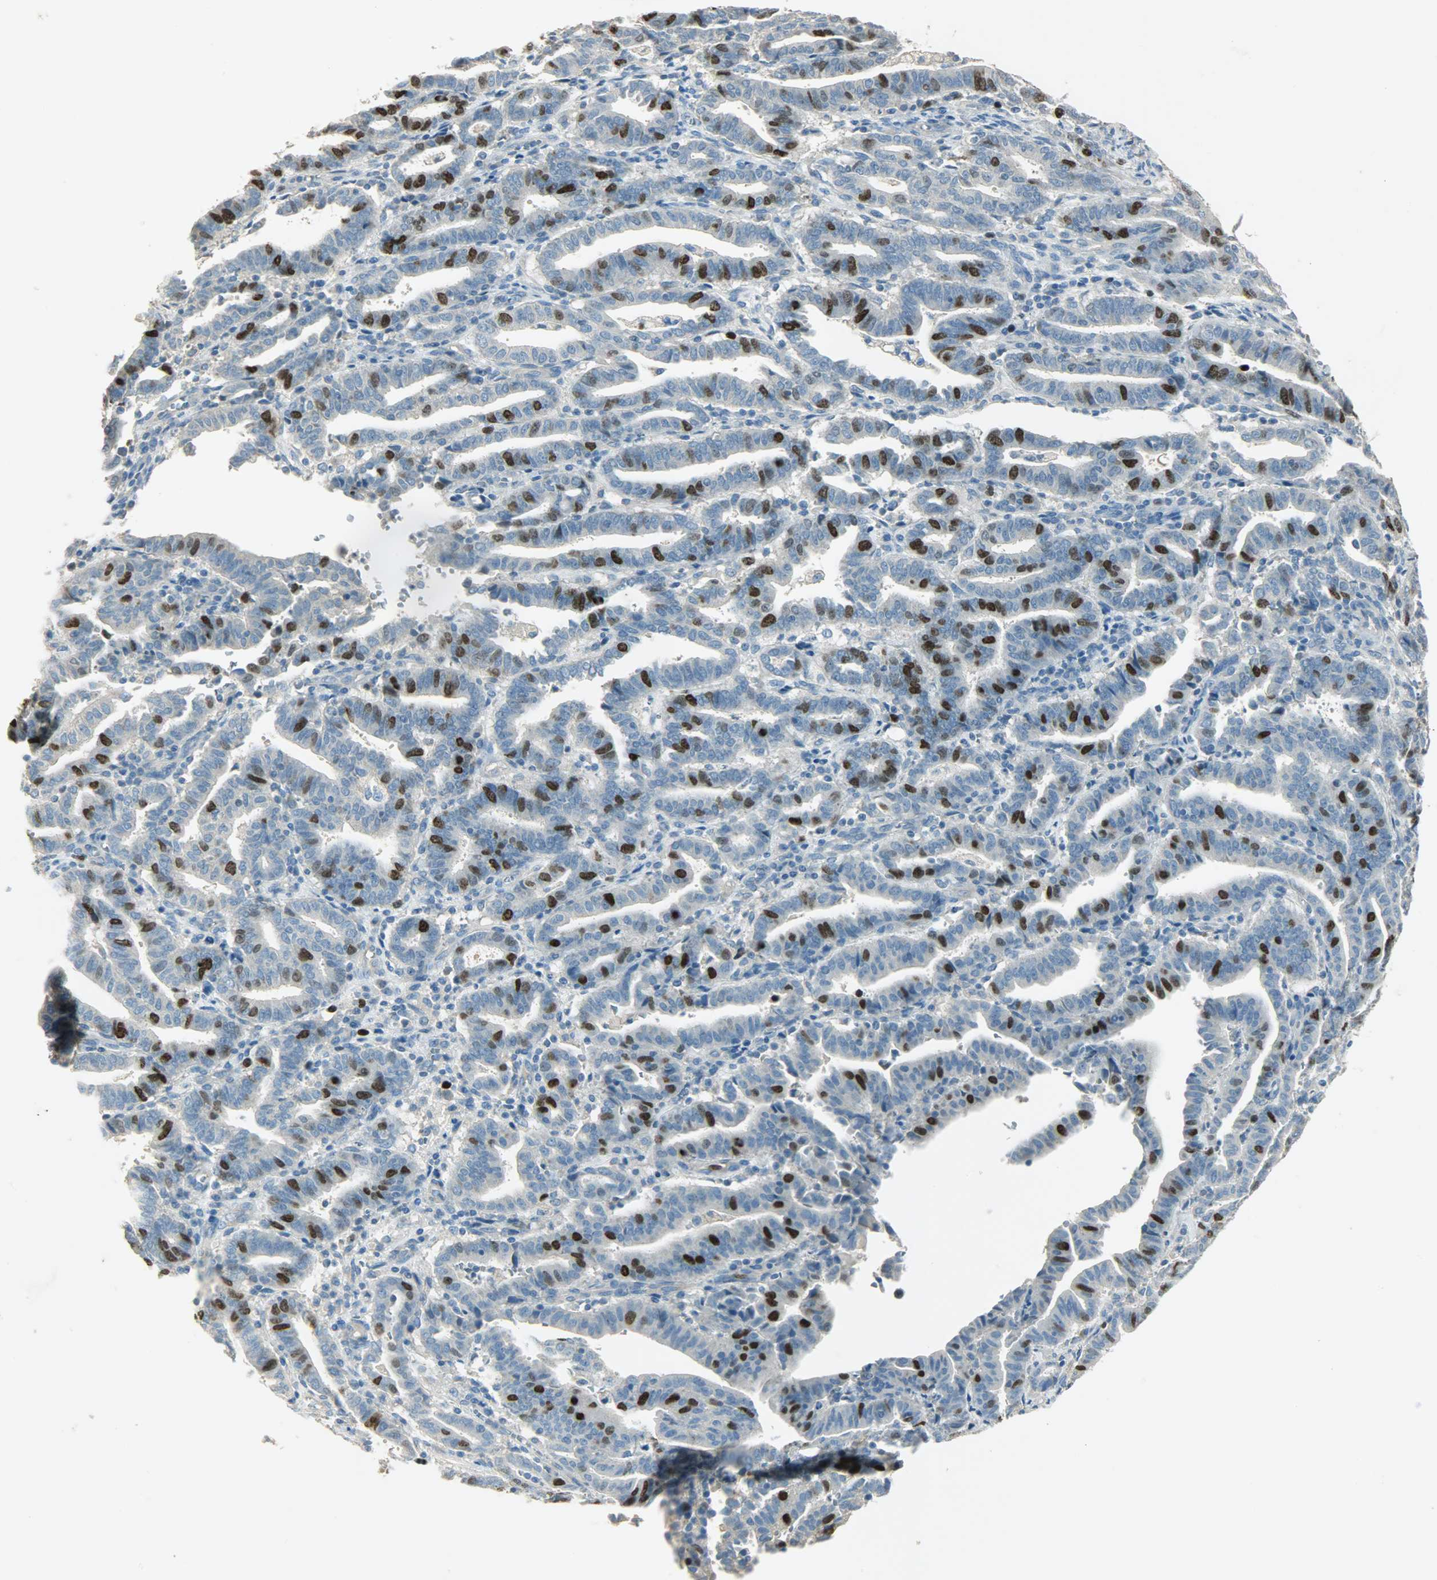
{"staining": {"intensity": "strong", "quantity": "<25%", "location": "nuclear"}, "tissue": "endometrial cancer", "cell_type": "Tumor cells", "image_type": "cancer", "snomed": [{"axis": "morphology", "description": "Adenocarcinoma, NOS"}, {"axis": "topography", "description": "Uterus"}], "caption": "Immunohistochemistry photomicrograph of neoplastic tissue: human endometrial adenocarcinoma stained using immunohistochemistry (IHC) exhibits medium levels of strong protein expression localized specifically in the nuclear of tumor cells, appearing as a nuclear brown color.", "gene": "TPX2", "patient": {"sex": "female", "age": 83}}